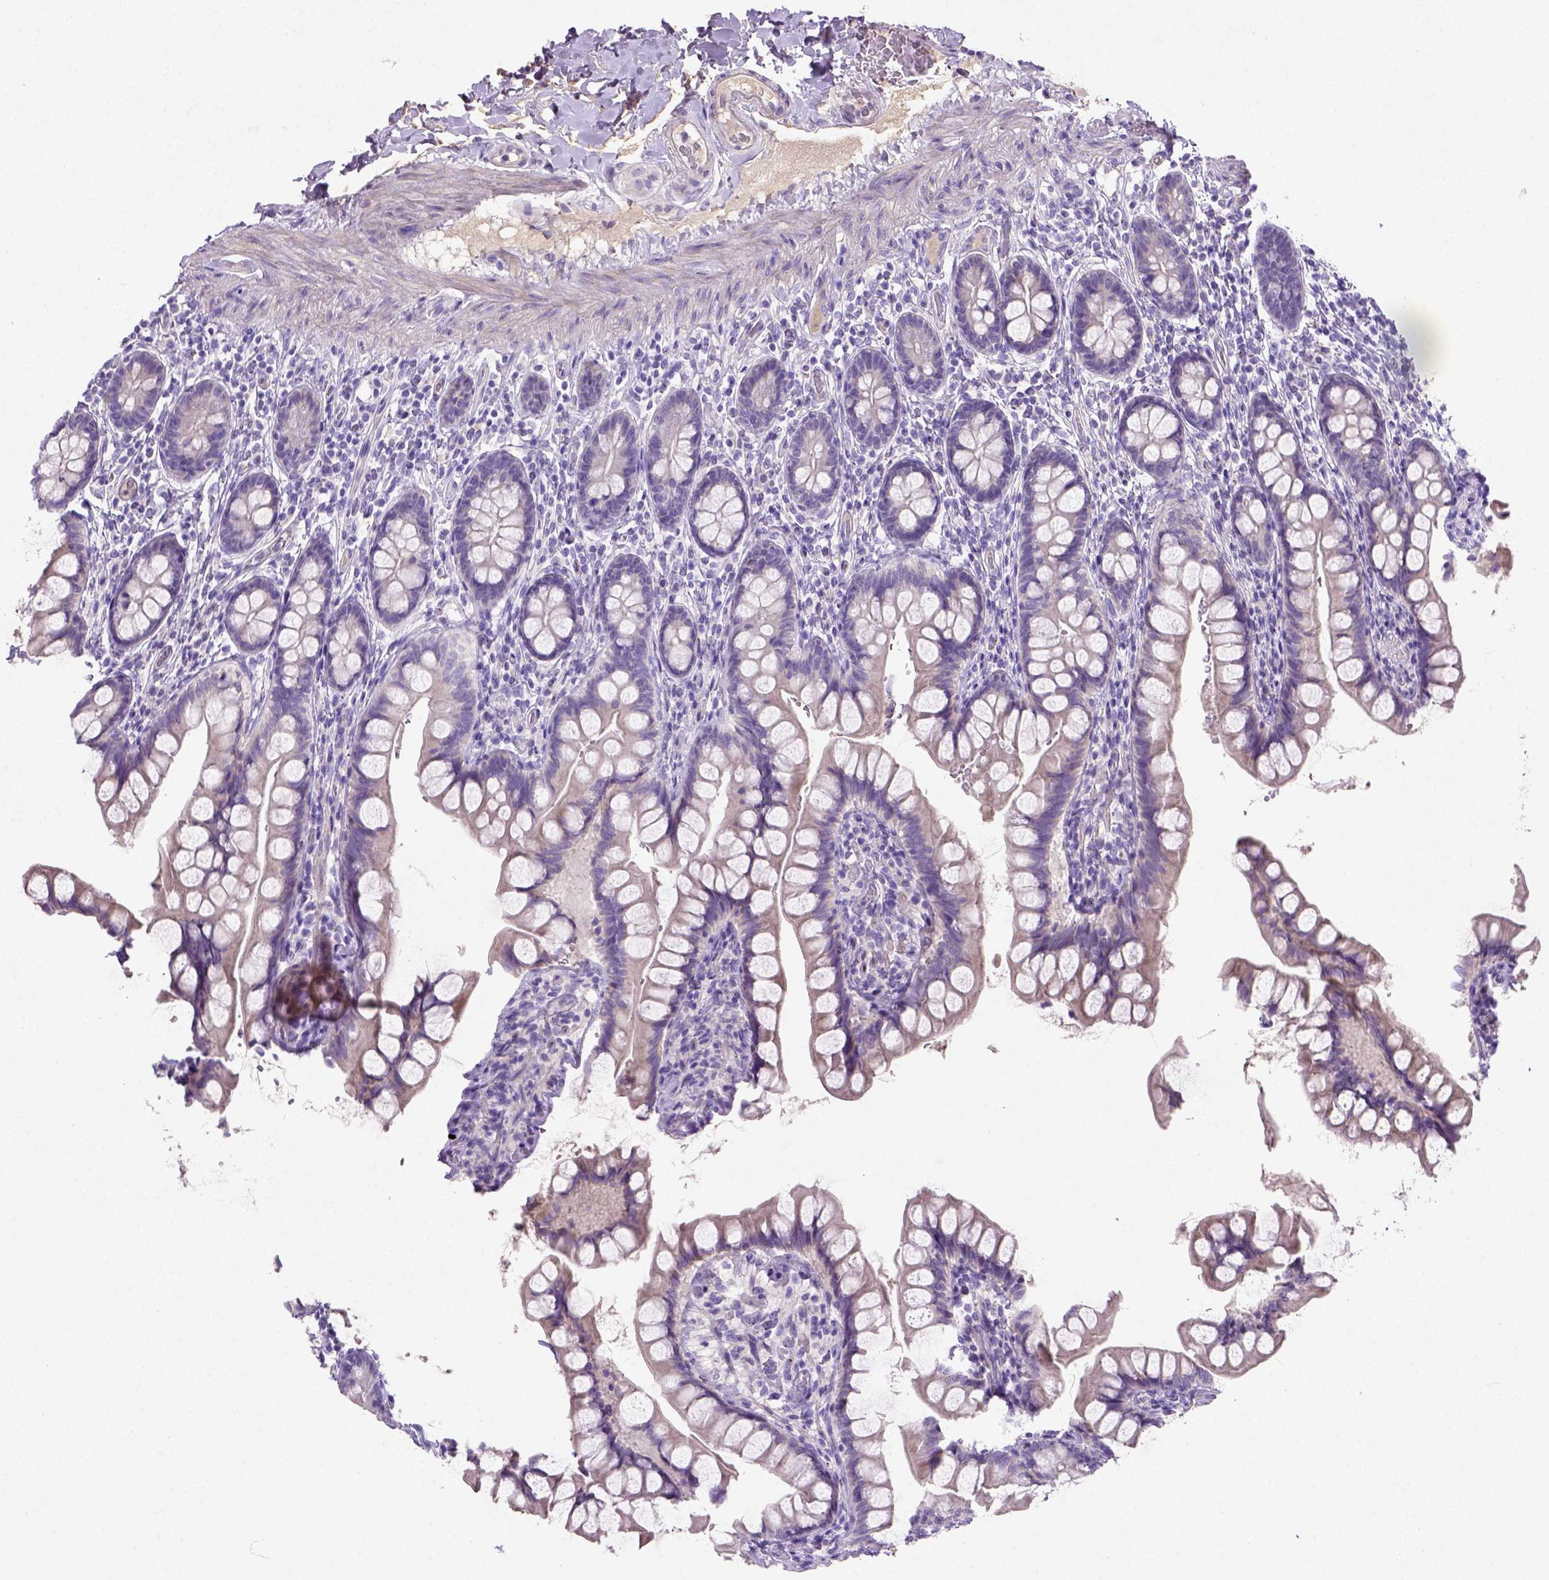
{"staining": {"intensity": "negative", "quantity": "none", "location": "none"}, "tissue": "small intestine", "cell_type": "Glandular cells", "image_type": "normal", "snomed": [{"axis": "morphology", "description": "Normal tissue, NOS"}, {"axis": "topography", "description": "Small intestine"}], "caption": "Immunohistochemistry micrograph of normal small intestine stained for a protein (brown), which exhibits no expression in glandular cells. (DAB (3,3'-diaminobenzidine) IHC visualized using brightfield microscopy, high magnification).", "gene": "NUDT2", "patient": {"sex": "male", "age": 70}}